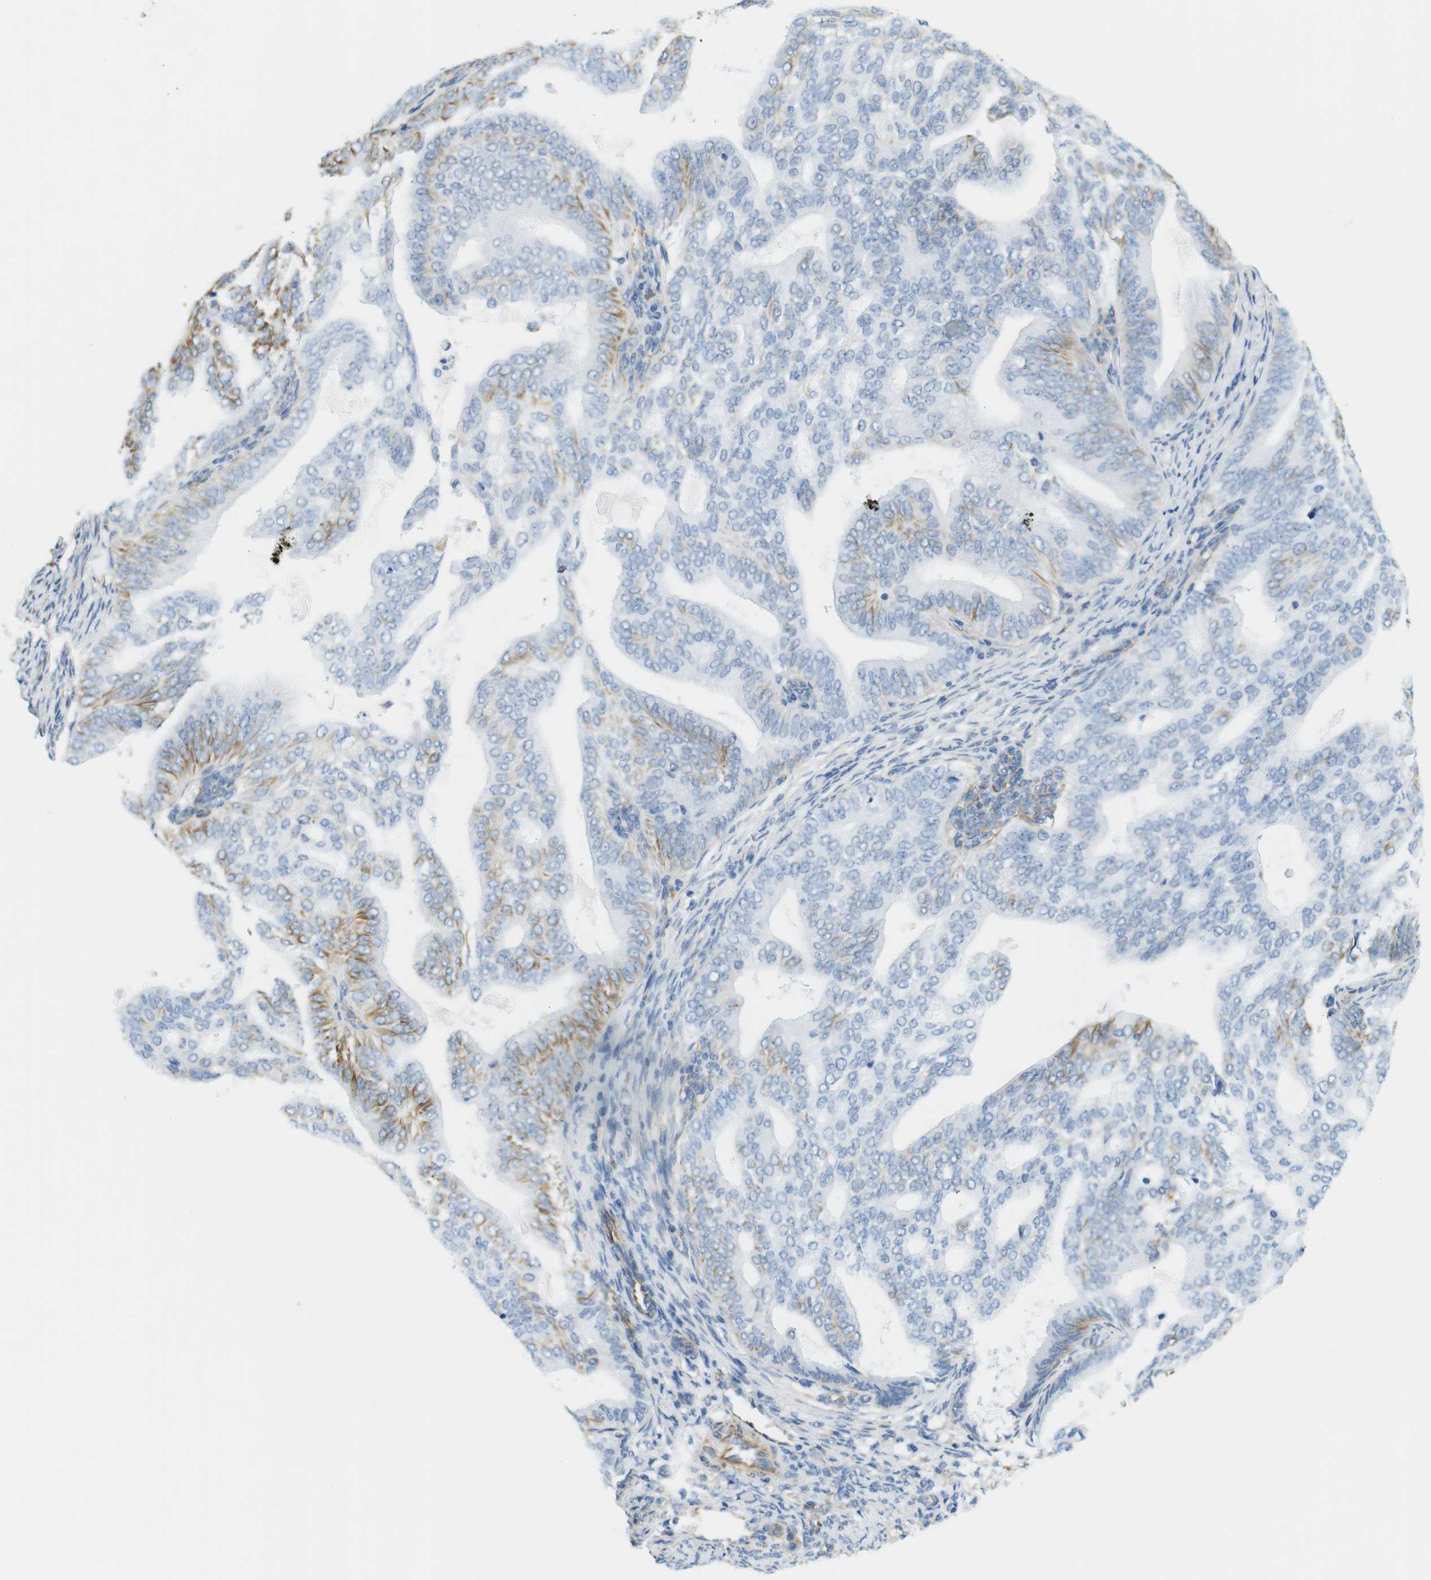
{"staining": {"intensity": "weak", "quantity": "<25%", "location": "cytoplasmic/membranous"}, "tissue": "endometrial cancer", "cell_type": "Tumor cells", "image_type": "cancer", "snomed": [{"axis": "morphology", "description": "Adenocarcinoma, NOS"}, {"axis": "topography", "description": "Endometrium"}], "caption": "This is an immunohistochemistry (IHC) photomicrograph of endometrial adenocarcinoma. There is no staining in tumor cells.", "gene": "MS4A10", "patient": {"sex": "female", "age": 58}}